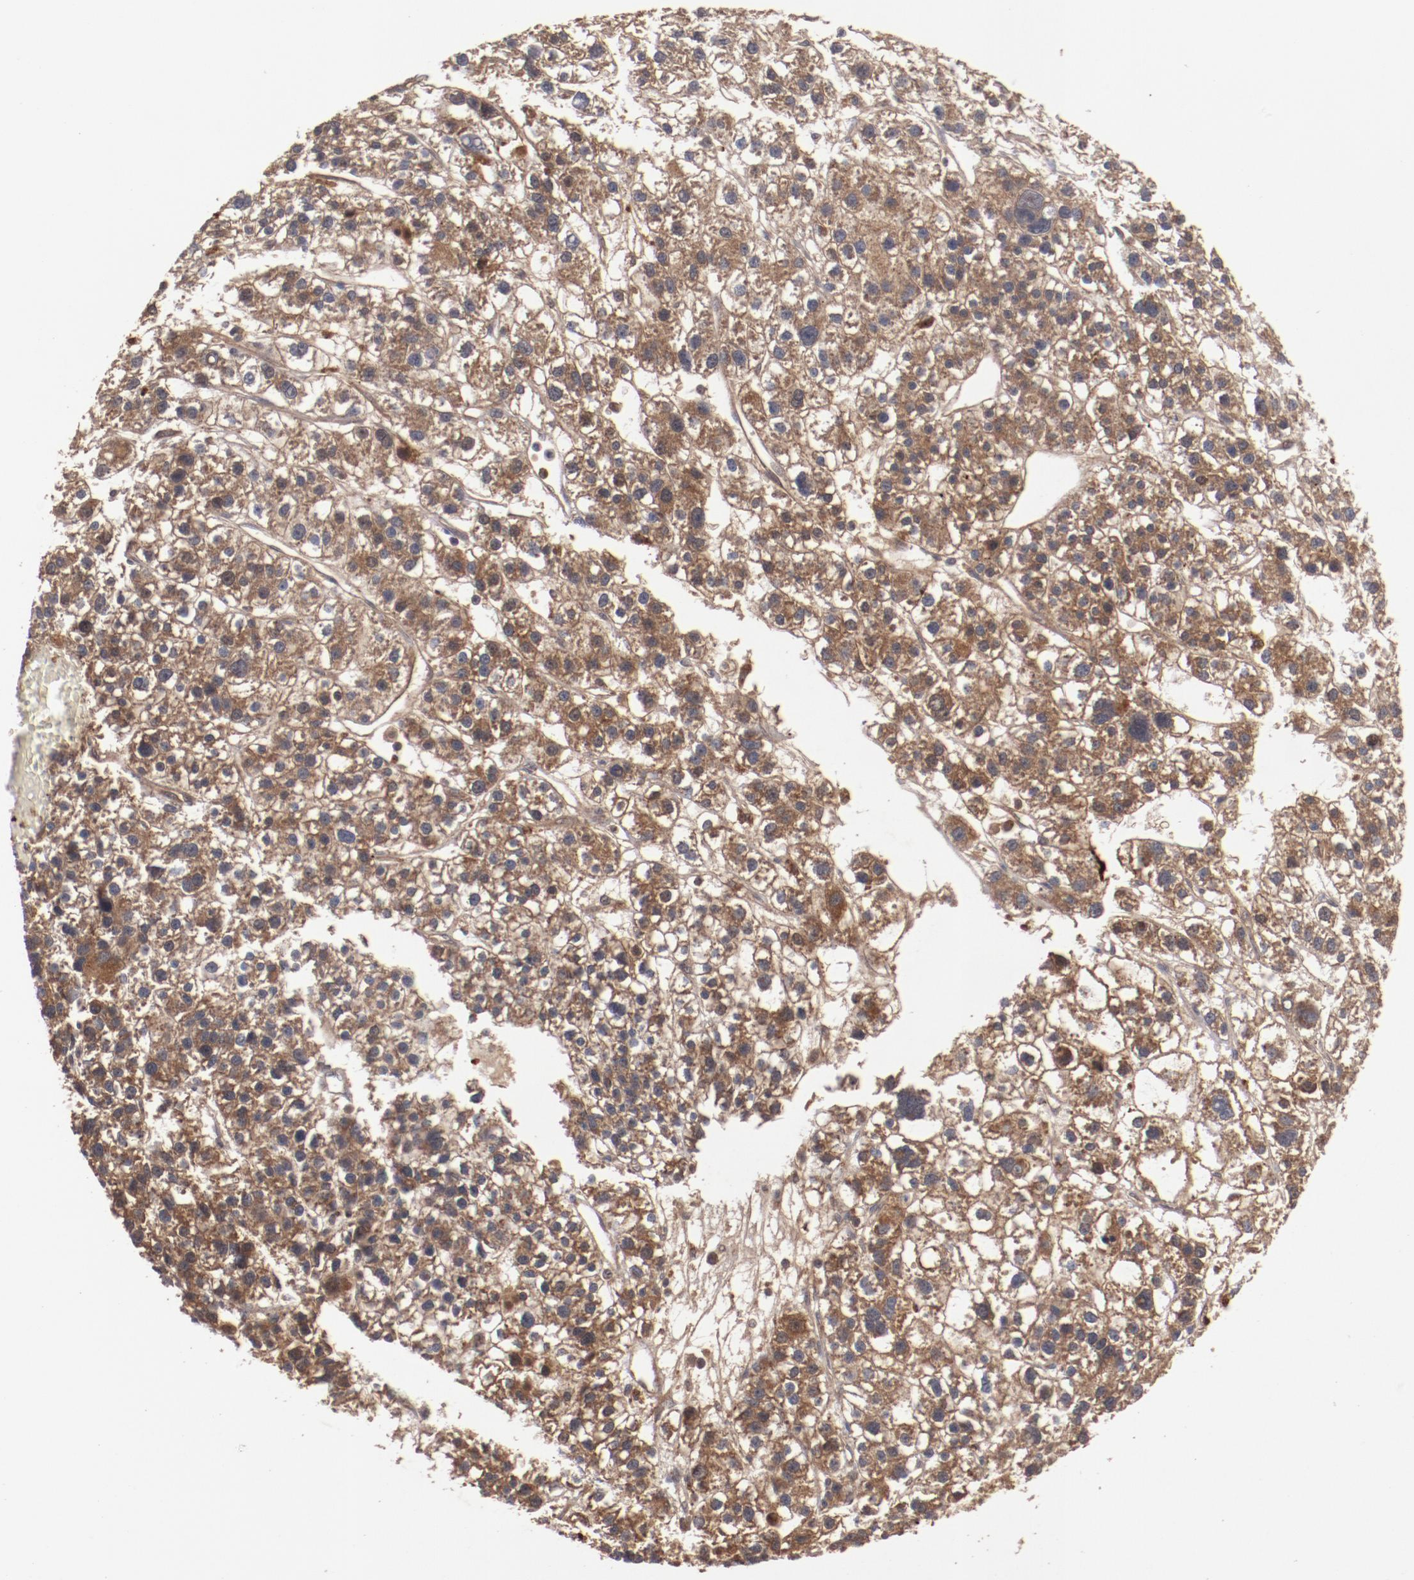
{"staining": {"intensity": "moderate", "quantity": ">75%", "location": "cytoplasmic/membranous"}, "tissue": "liver cancer", "cell_type": "Tumor cells", "image_type": "cancer", "snomed": [{"axis": "morphology", "description": "Carcinoma, Hepatocellular, NOS"}, {"axis": "topography", "description": "Liver"}], "caption": "Immunohistochemistry histopathology image of neoplastic tissue: human liver cancer stained using immunohistochemistry displays medium levels of moderate protein expression localized specifically in the cytoplasmic/membranous of tumor cells, appearing as a cytoplasmic/membranous brown color.", "gene": "TENM1", "patient": {"sex": "female", "age": 85}}